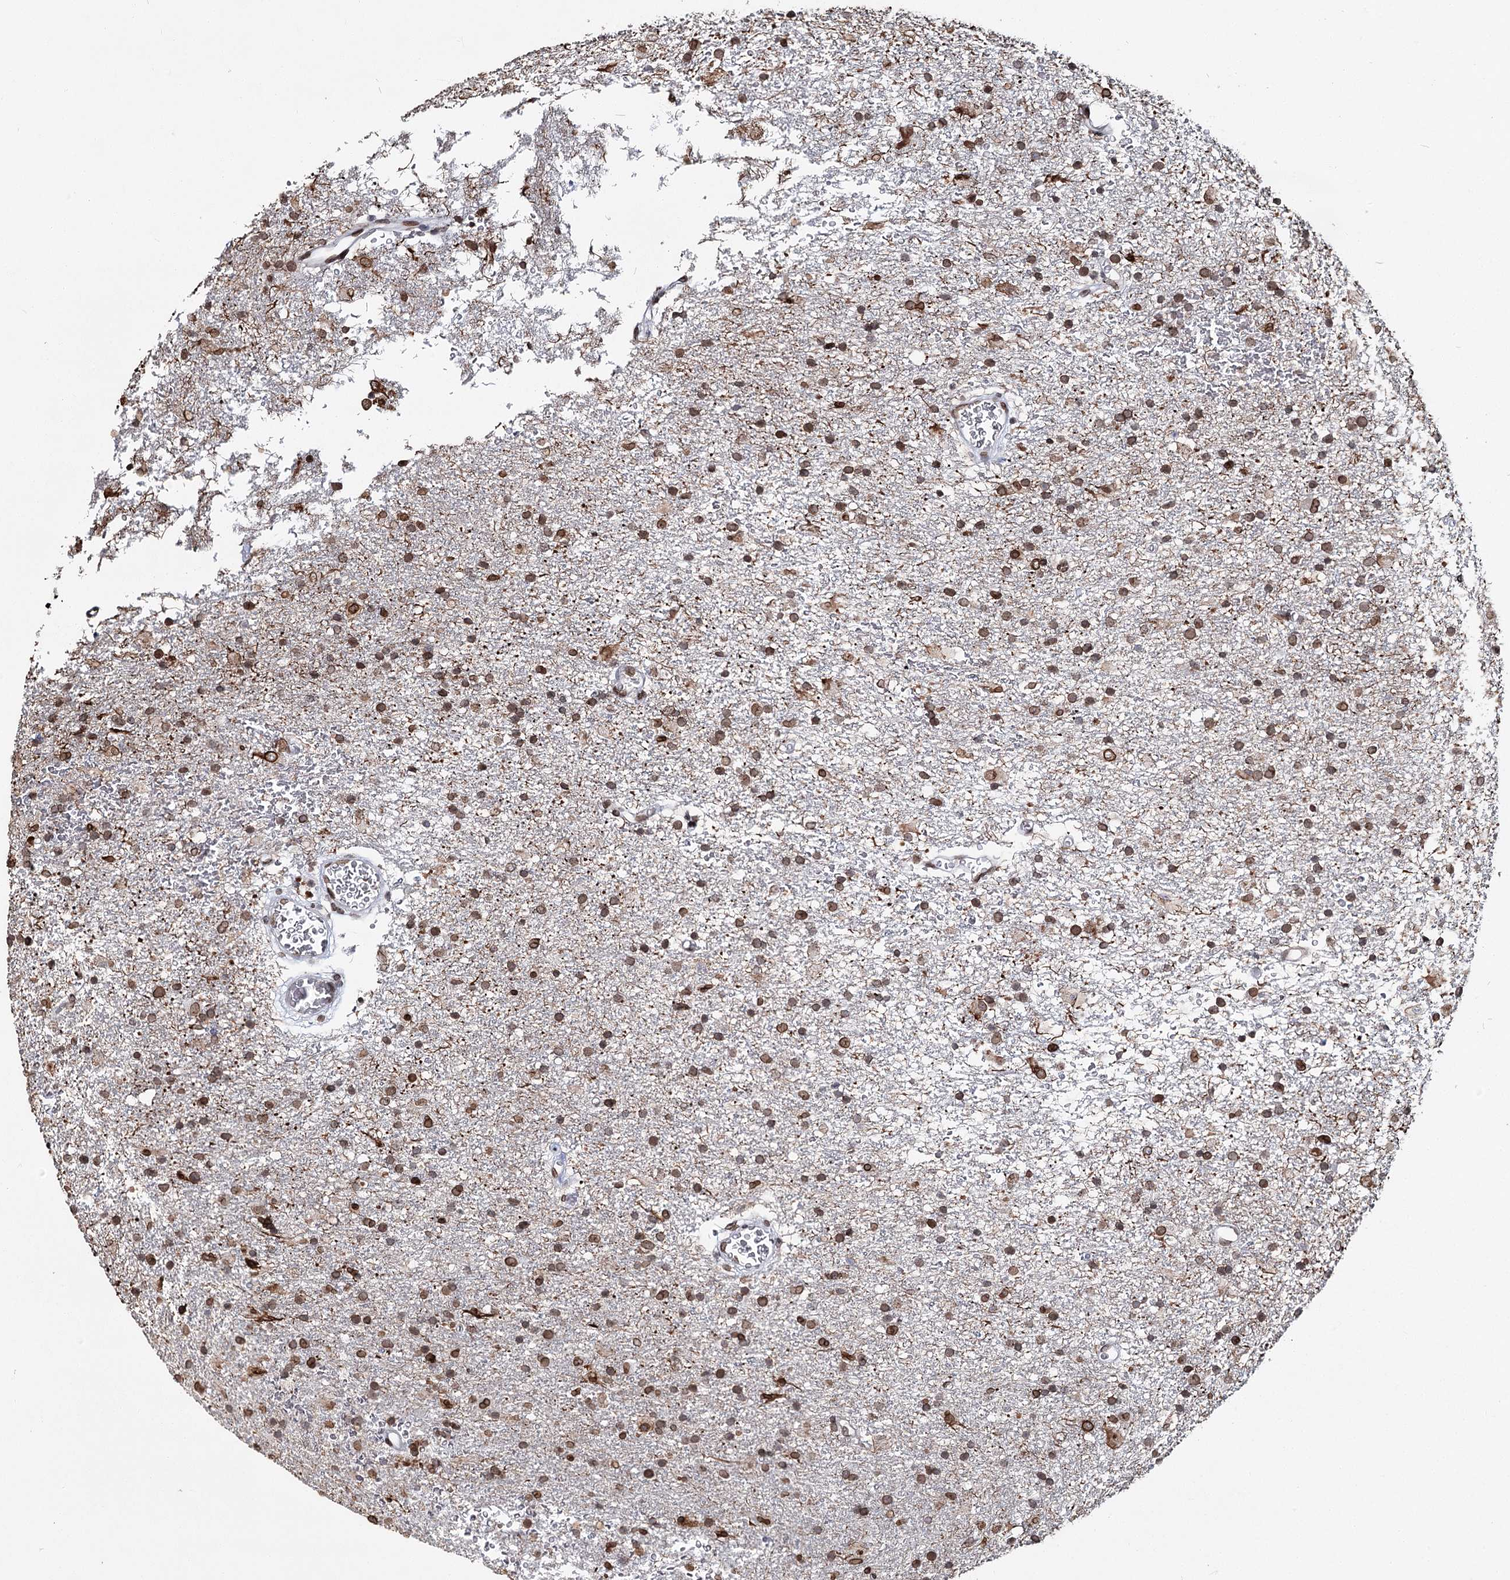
{"staining": {"intensity": "moderate", "quantity": ">75%", "location": "nuclear"}, "tissue": "glioma", "cell_type": "Tumor cells", "image_type": "cancer", "snomed": [{"axis": "morphology", "description": "Glioma, malignant, Low grade"}, {"axis": "topography", "description": "Brain"}], "caption": "Moderate nuclear protein expression is present in about >75% of tumor cells in low-grade glioma (malignant).", "gene": "KIAA0930", "patient": {"sex": "male", "age": 65}}